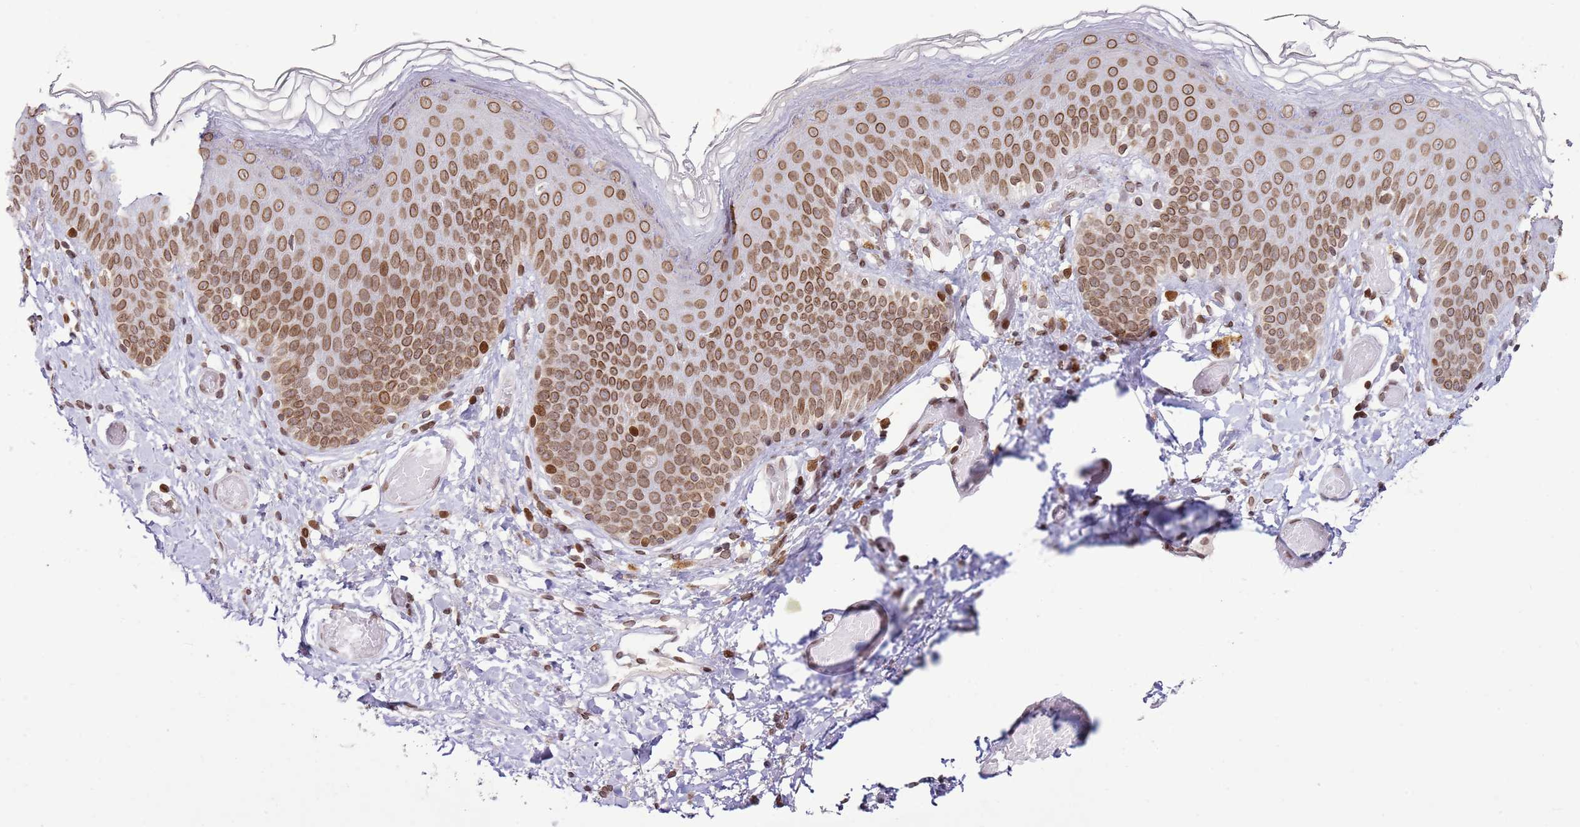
{"staining": {"intensity": "strong", "quantity": ">75%", "location": "cytoplasmic/membranous,nuclear"}, "tissue": "skin", "cell_type": "Epidermal cells", "image_type": "normal", "snomed": [{"axis": "morphology", "description": "Normal tissue, NOS"}, {"axis": "topography", "description": "Anal"}], "caption": "A brown stain shows strong cytoplasmic/membranous,nuclear expression of a protein in epidermal cells of benign skin. The staining was performed using DAB (3,3'-diaminobenzidine), with brown indicating positive protein expression. Nuclei are stained blue with hematoxylin.", "gene": "POU6F1", "patient": {"sex": "female", "age": 40}}